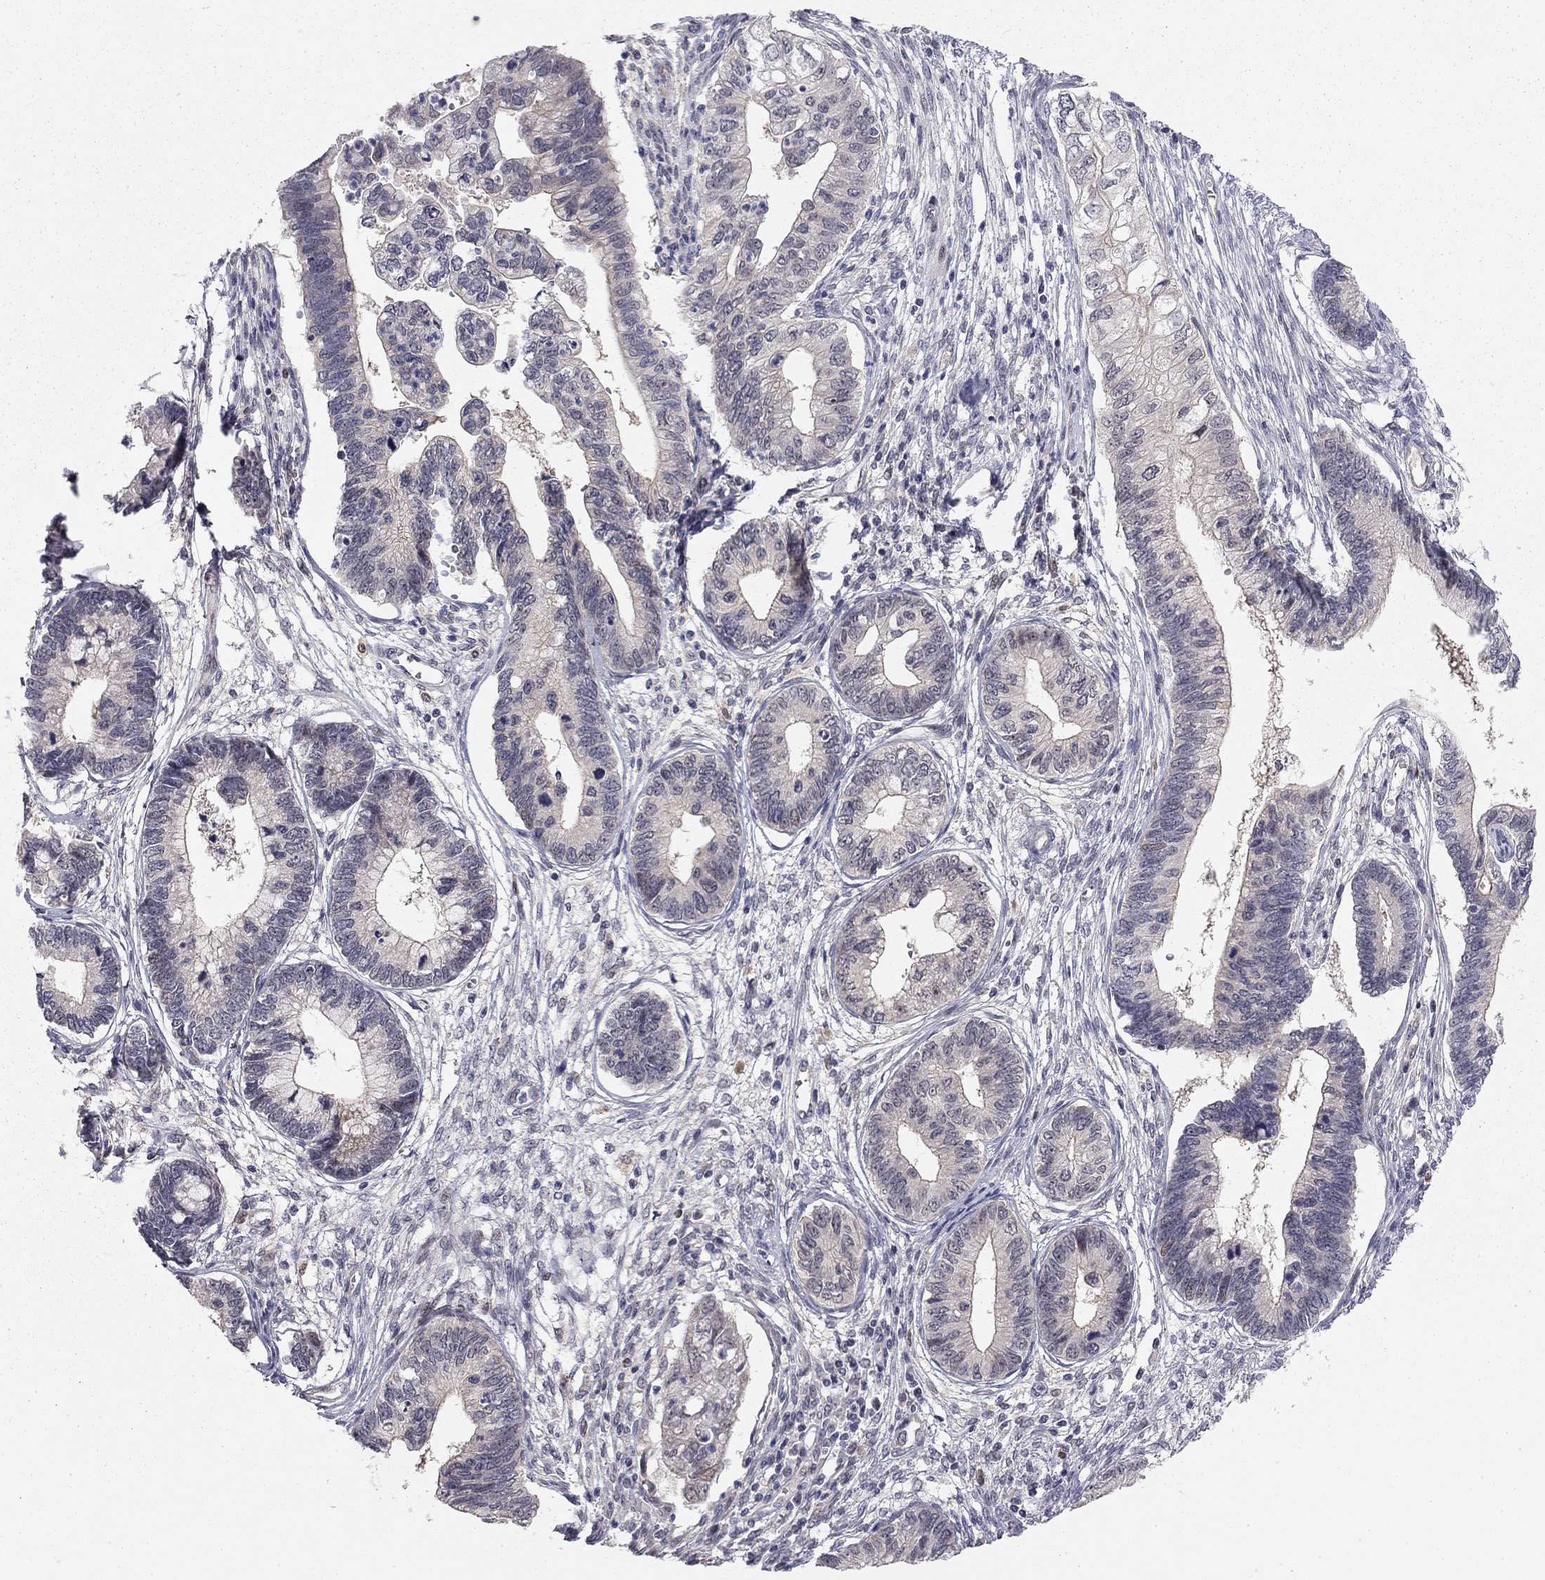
{"staining": {"intensity": "negative", "quantity": "none", "location": "none"}, "tissue": "cervical cancer", "cell_type": "Tumor cells", "image_type": "cancer", "snomed": [{"axis": "morphology", "description": "Adenocarcinoma, NOS"}, {"axis": "topography", "description": "Cervix"}], "caption": "This is a micrograph of IHC staining of cervical cancer (adenocarcinoma), which shows no staining in tumor cells.", "gene": "STXBP6", "patient": {"sex": "female", "age": 44}}